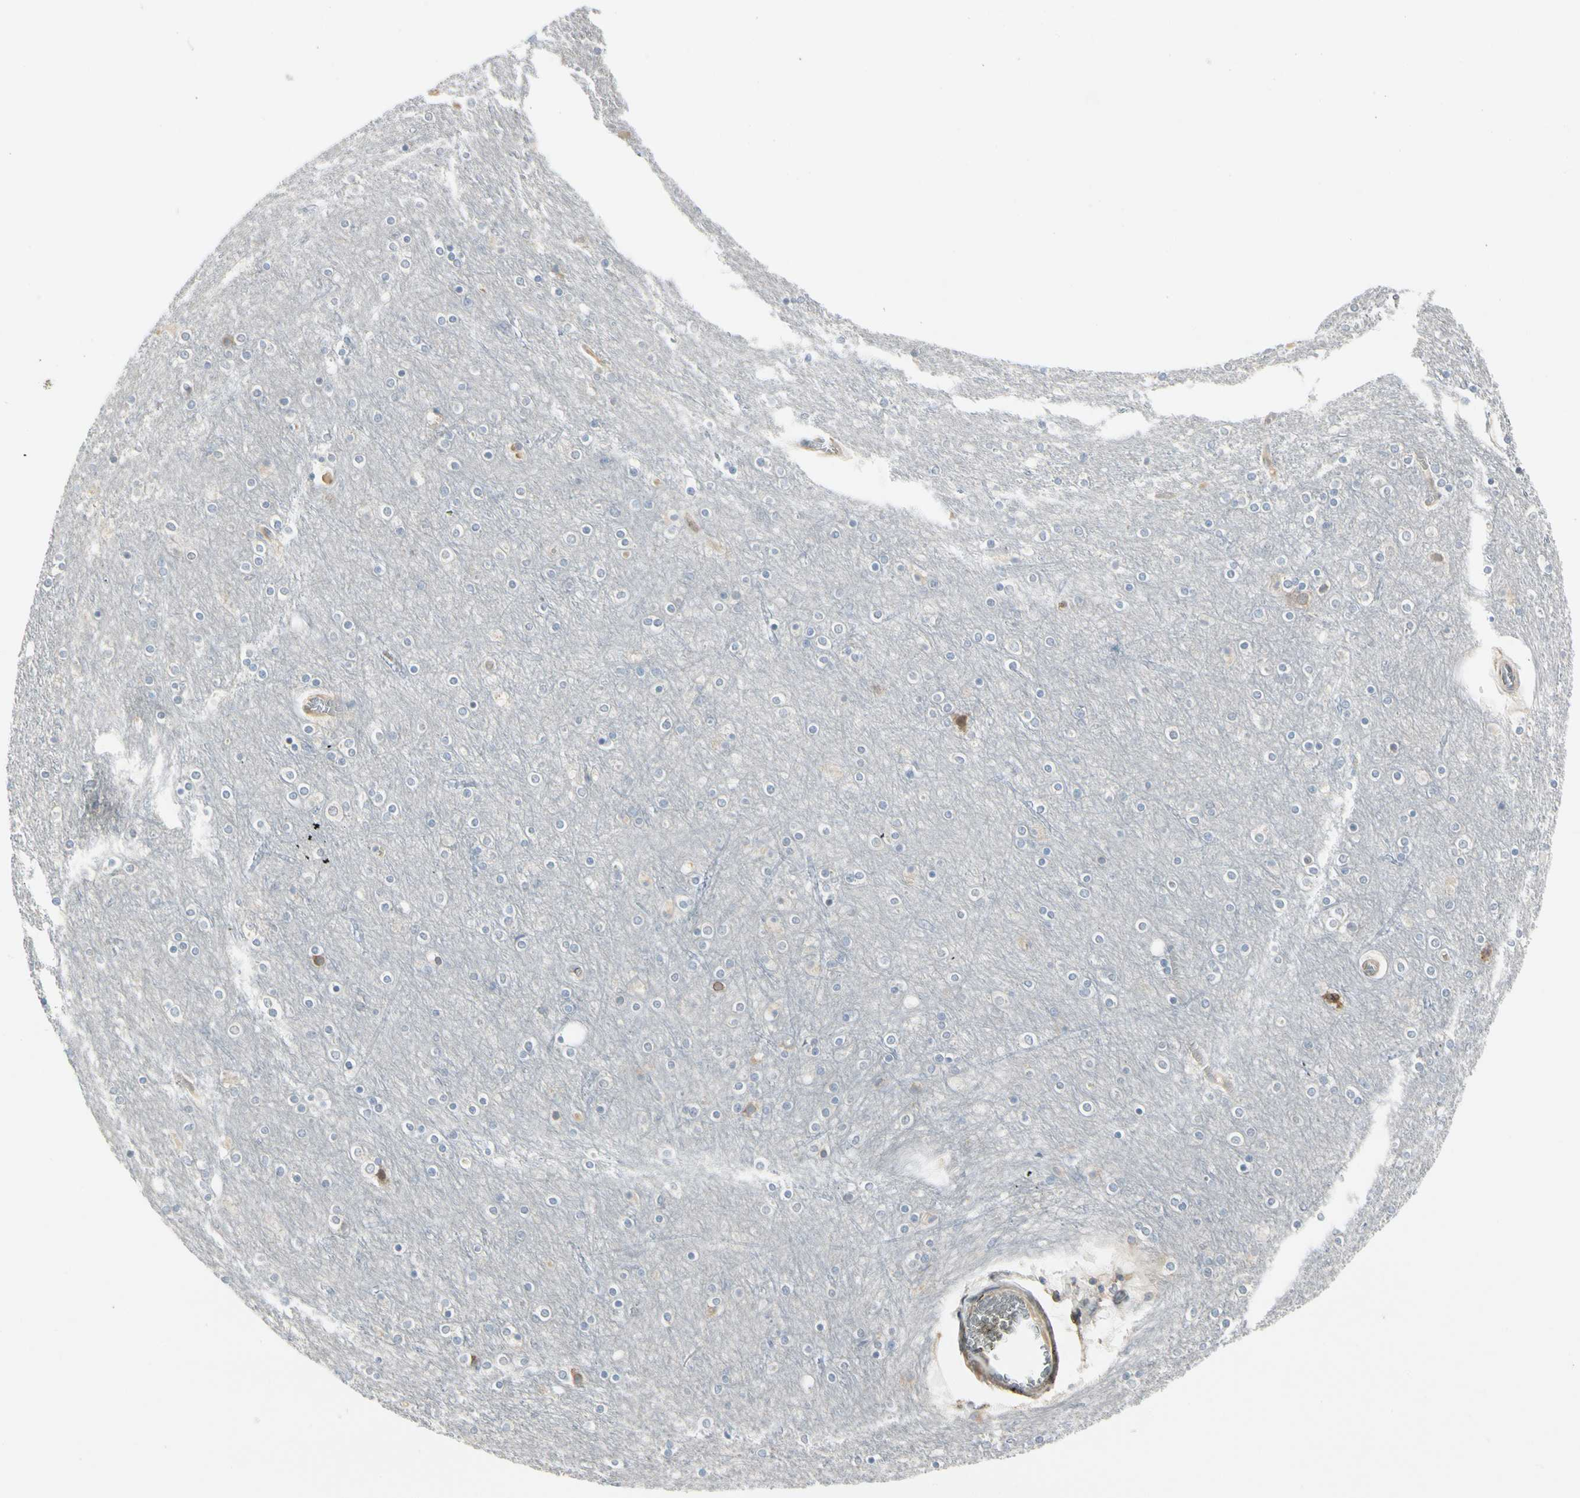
{"staining": {"intensity": "negative", "quantity": "none", "location": "none"}, "tissue": "cerebral cortex", "cell_type": "Endothelial cells", "image_type": "normal", "snomed": [{"axis": "morphology", "description": "Normal tissue, NOS"}, {"axis": "topography", "description": "Cerebral cortex"}], "caption": "DAB (3,3'-diaminobenzidine) immunohistochemical staining of benign human cerebral cortex exhibits no significant positivity in endothelial cells.", "gene": "NUCB2", "patient": {"sex": "female", "age": 54}}